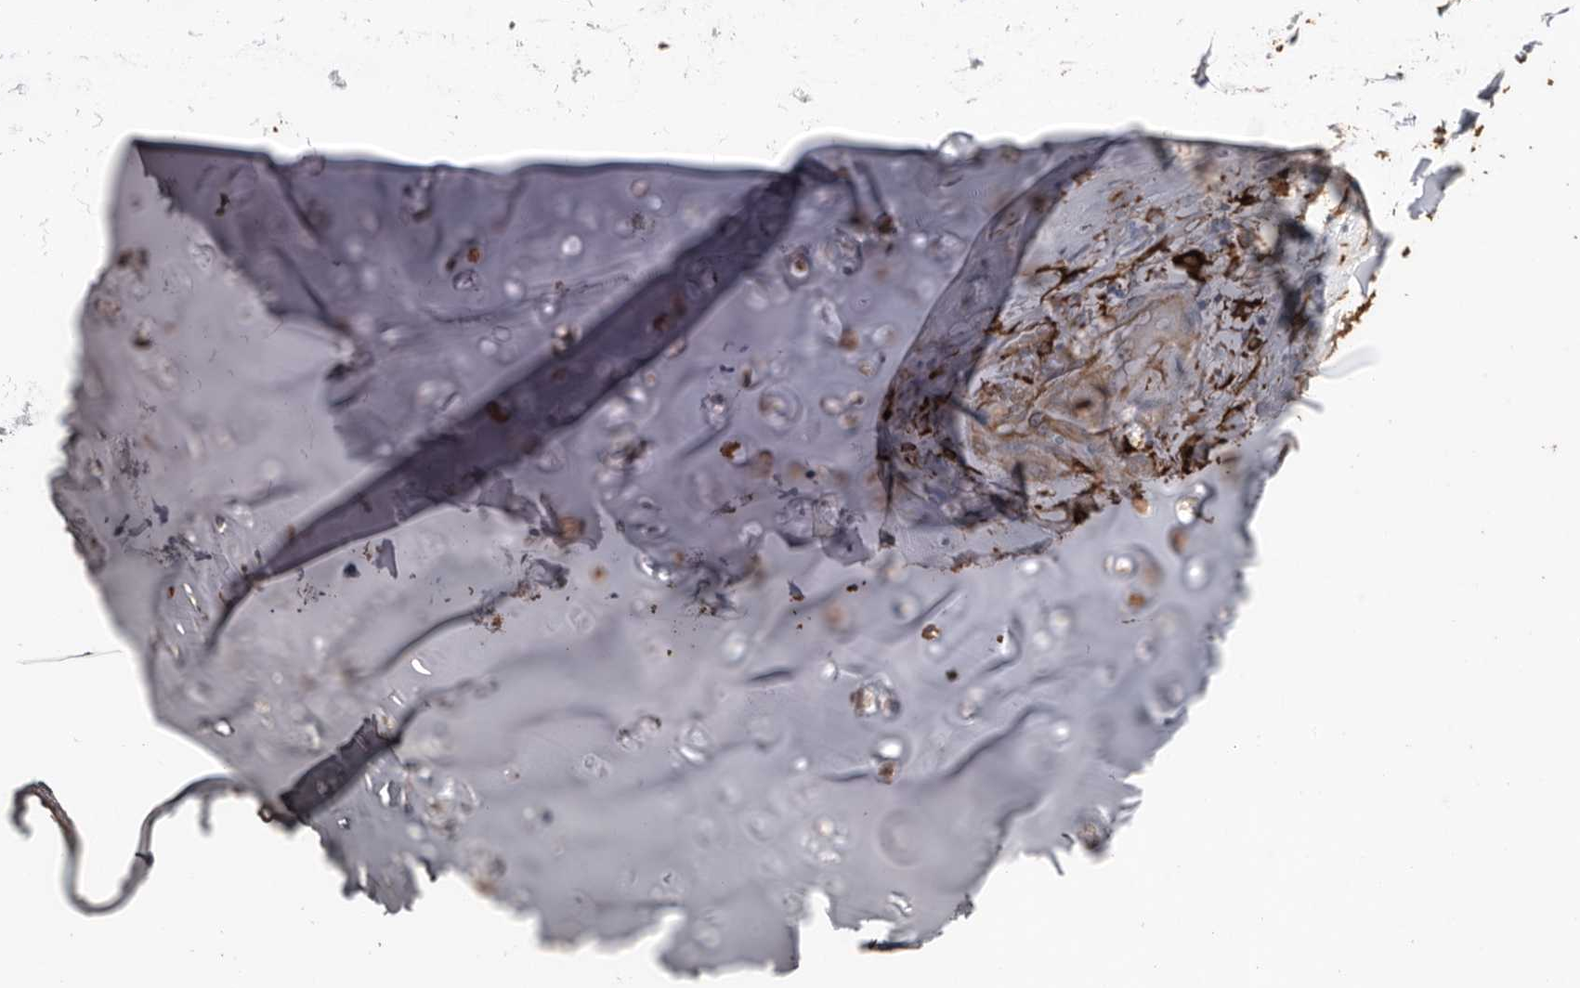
{"staining": {"intensity": "weak", "quantity": ">75%", "location": "cytoplasmic/membranous"}, "tissue": "adipose tissue", "cell_type": "Adipocytes", "image_type": "normal", "snomed": [{"axis": "morphology", "description": "Normal tissue, NOS"}, {"axis": "morphology", "description": "Basal cell carcinoma"}, {"axis": "topography", "description": "Cartilage tissue"}, {"axis": "topography", "description": "Nasopharynx"}, {"axis": "topography", "description": "Oral tissue"}], "caption": "Approximately >75% of adipocytes in benign human adipose tissue reveal weak cytoplasmic/membranous protein positivity as visualized by brown immunohistochemical staining.", "gene": "TGM2", "patient": {"sex": "female", "age": 77}}